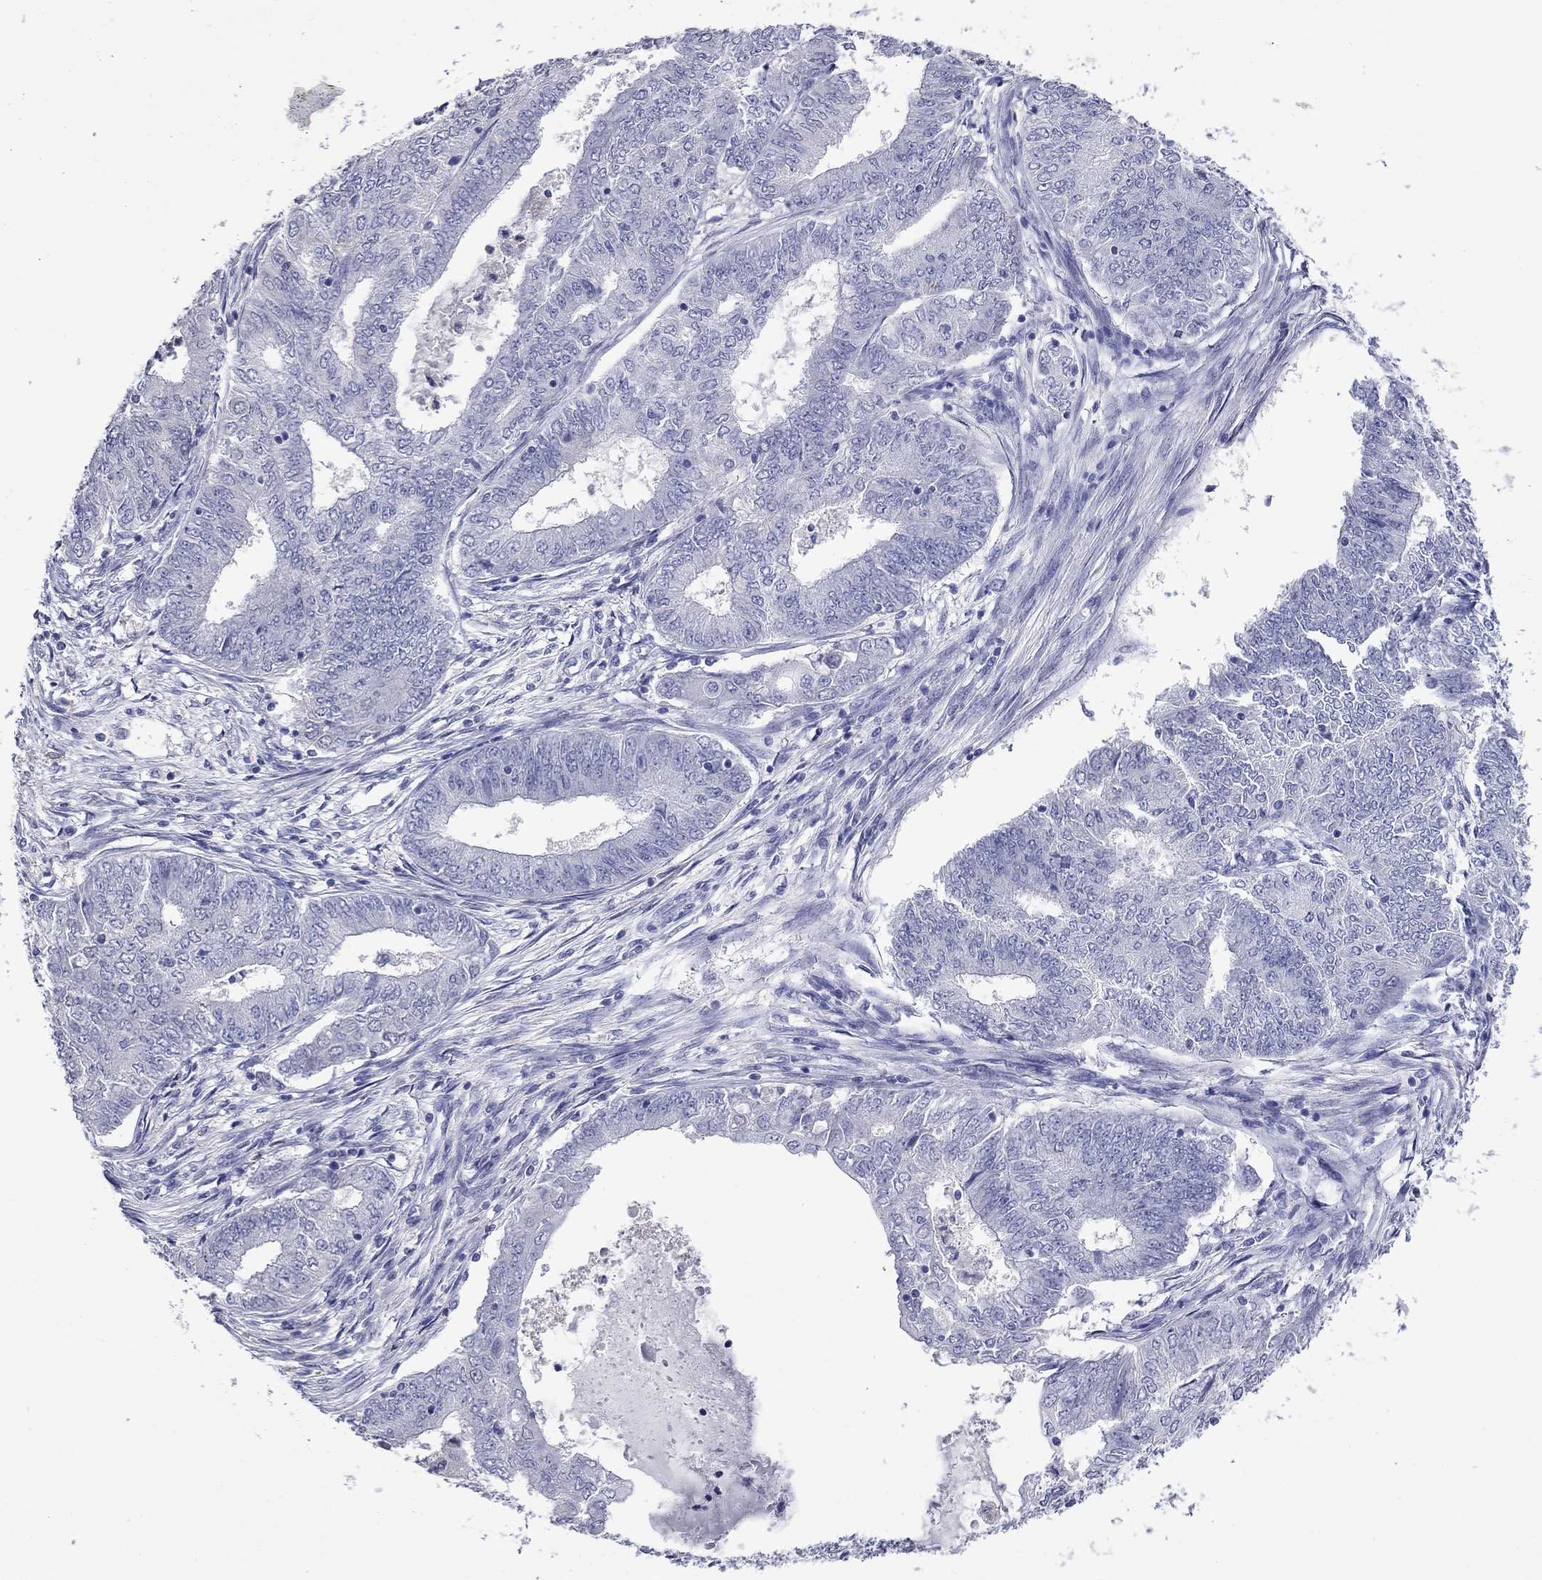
{"staining": {"intensity": "negative", "quantity": "none", "location": "none"}, "tissue": "endometrial cancer", "cell_type": "Tumor cells", "image_type": "cancer", "snomed": [{"axis": "morphology", "description": "Adenocarcinoma, NOS"}, {"axis": "topography", "description": "Endometrium"}], "caption": "Immunohistochemistry (IHC) of endometrial cancer displays no positivity in tumor cells. (DAB (3,3'-diaminobenzidine) IHC with hematoxylin counter stain).", "gene": "CFAP119", "patient": {"sex": "female", "age": 62}}